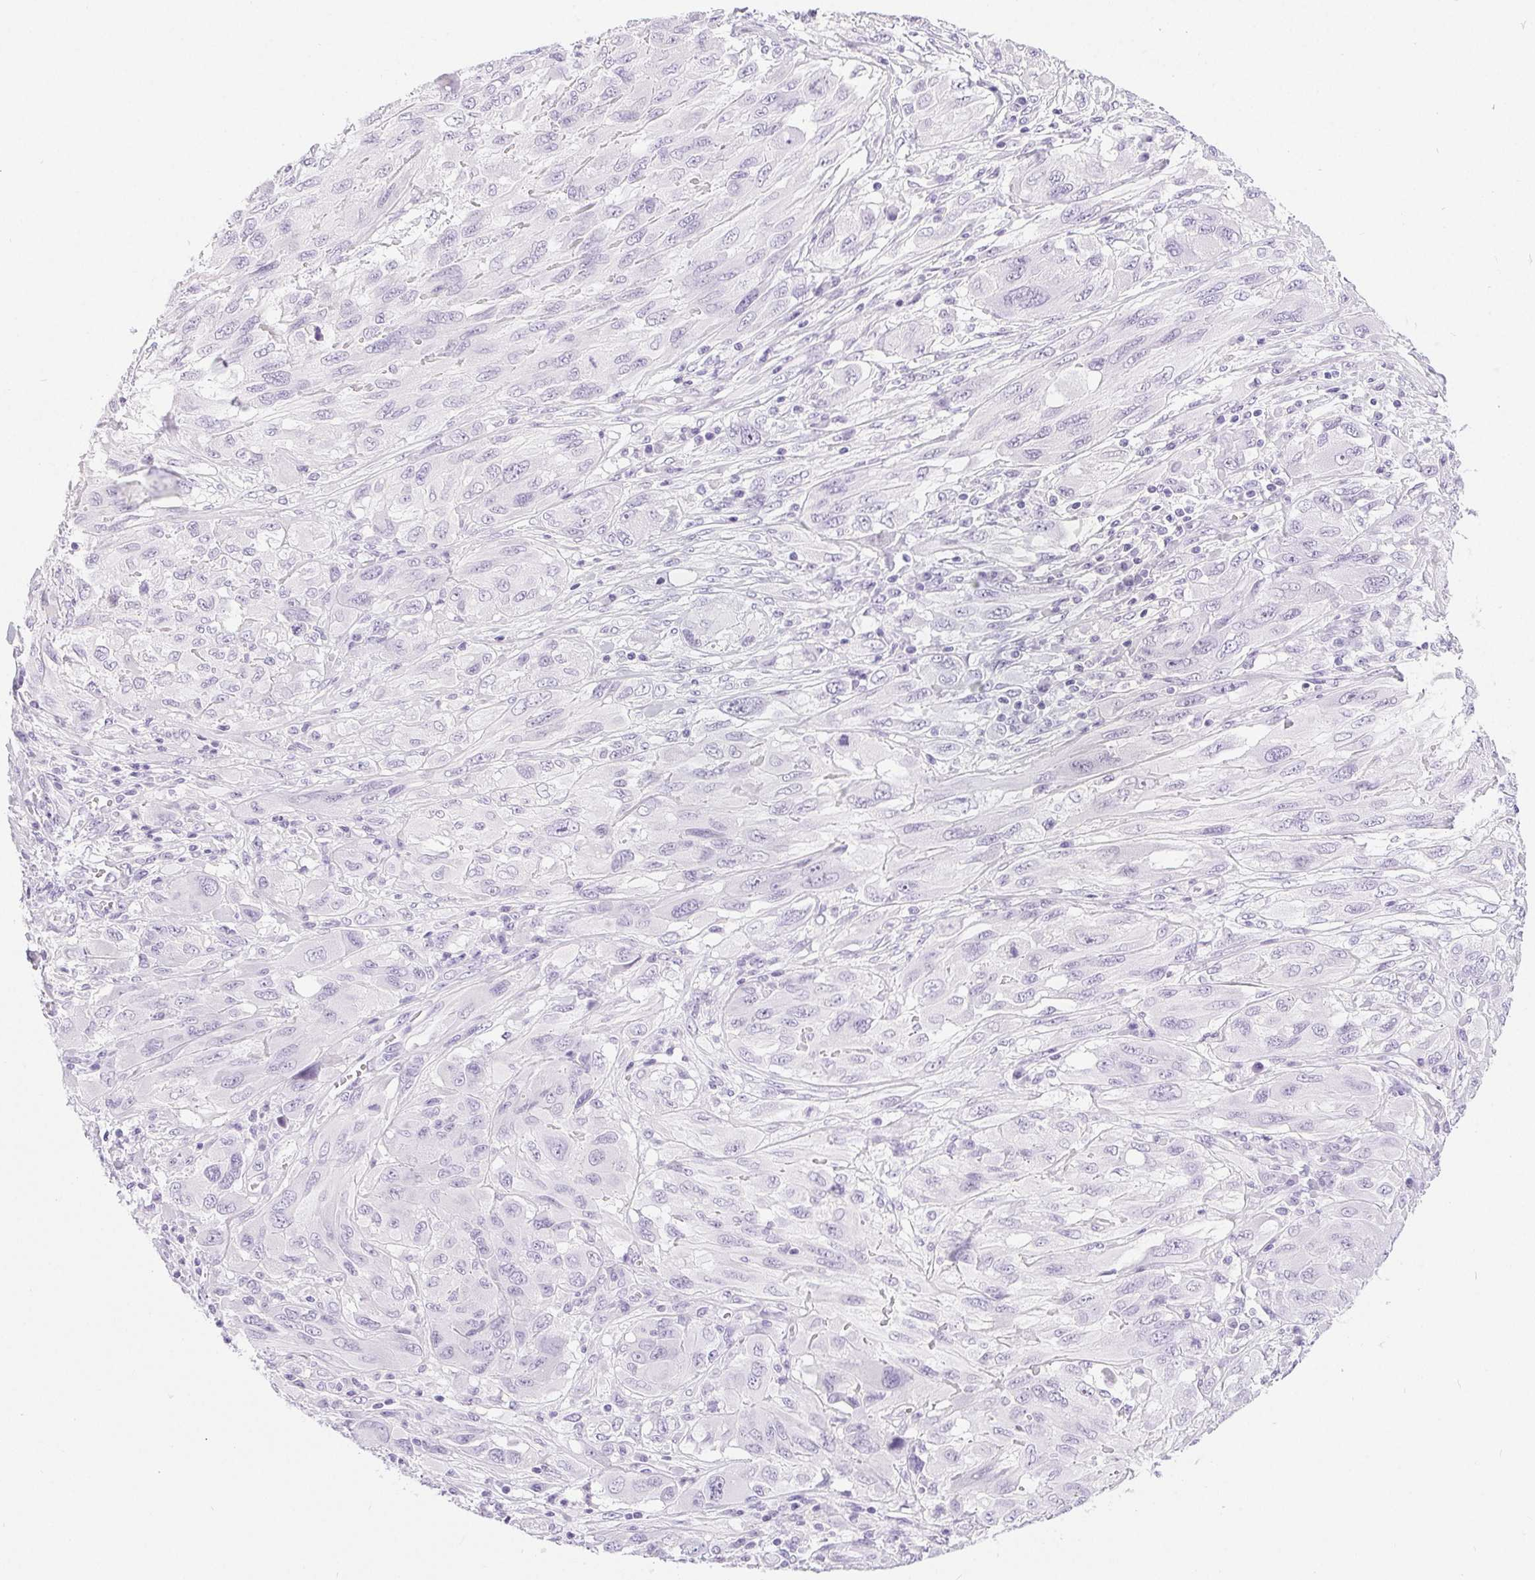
{"staining": {"intensity": "negative", "quantity": "none", "location": "none"}, "tissue": "melanoma", "cell_type": "Tumor cells", "image_type": "cancer", "snomed": [{"axis": "morphology", "description": "Malignant melanoma, NOS"}, {"axis": "topography", "description": "Skin"}], "caption": "The micrograph exhibits no staining of tumor cells in melanoma.", "gene": "XDH", "patient": {"sex": "female", "age": 91}}